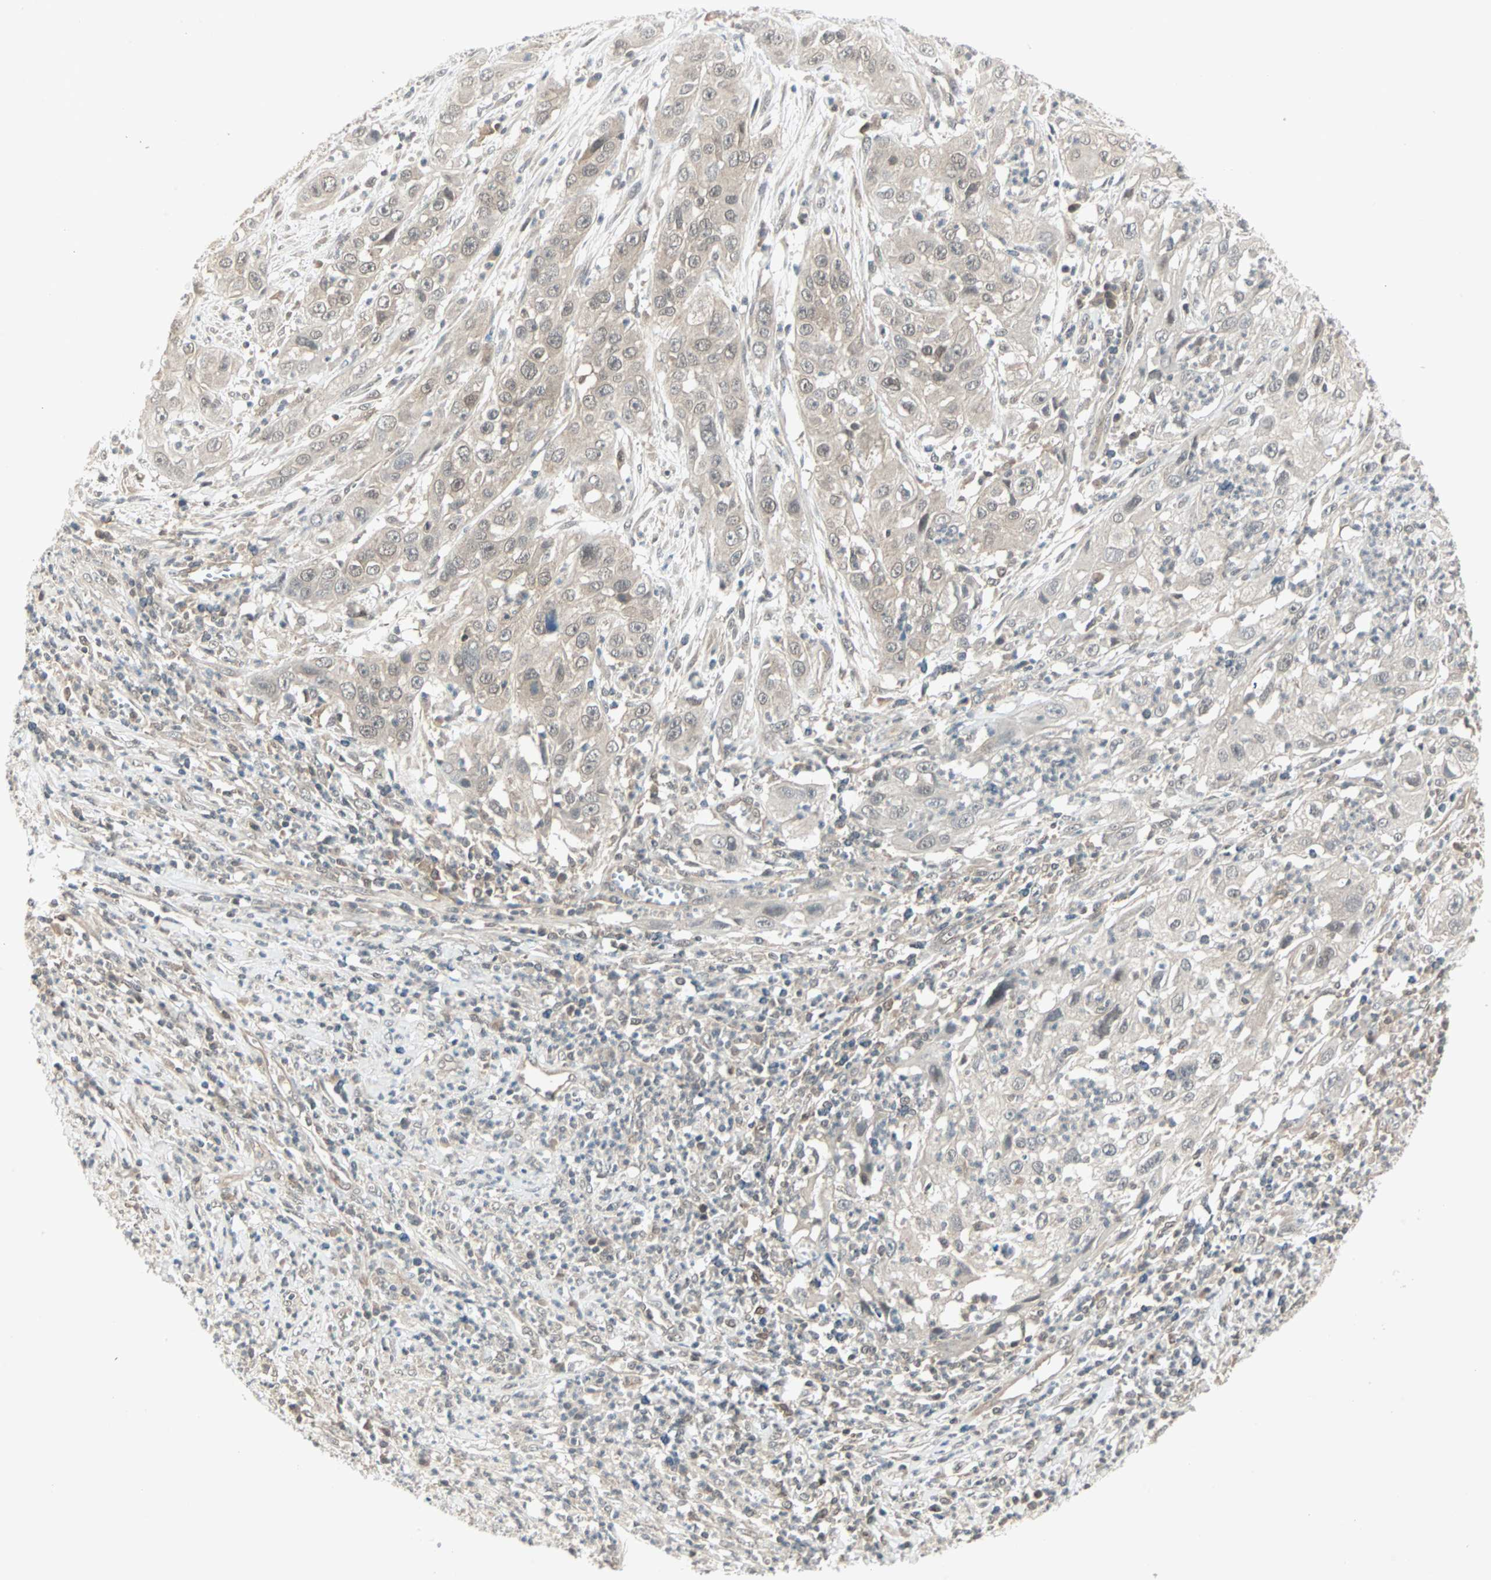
{"staining": {"intensity": "negative", "quantity": "none", "location": "none"}, "tissue": "cervical cancer", "cell_type": "Tumor cells", "image_type": "cancer", "snomed": [{"axis": "morphology", "description": "Squamous cell carcinoma, NOS"}, {"axis": "topography", "description": "Cervix"}], "caption": "High magnification brightfield microscopy of cervical cancer (squamous cell carcinoma) stained with DAB (3,3'-diaminobenzidine) (brown) and counterstained with hematoxylin (blue): tumor cells show no significant staining.", "gene": "PTPA", "patient": {"sex": "female", "age": 32}}